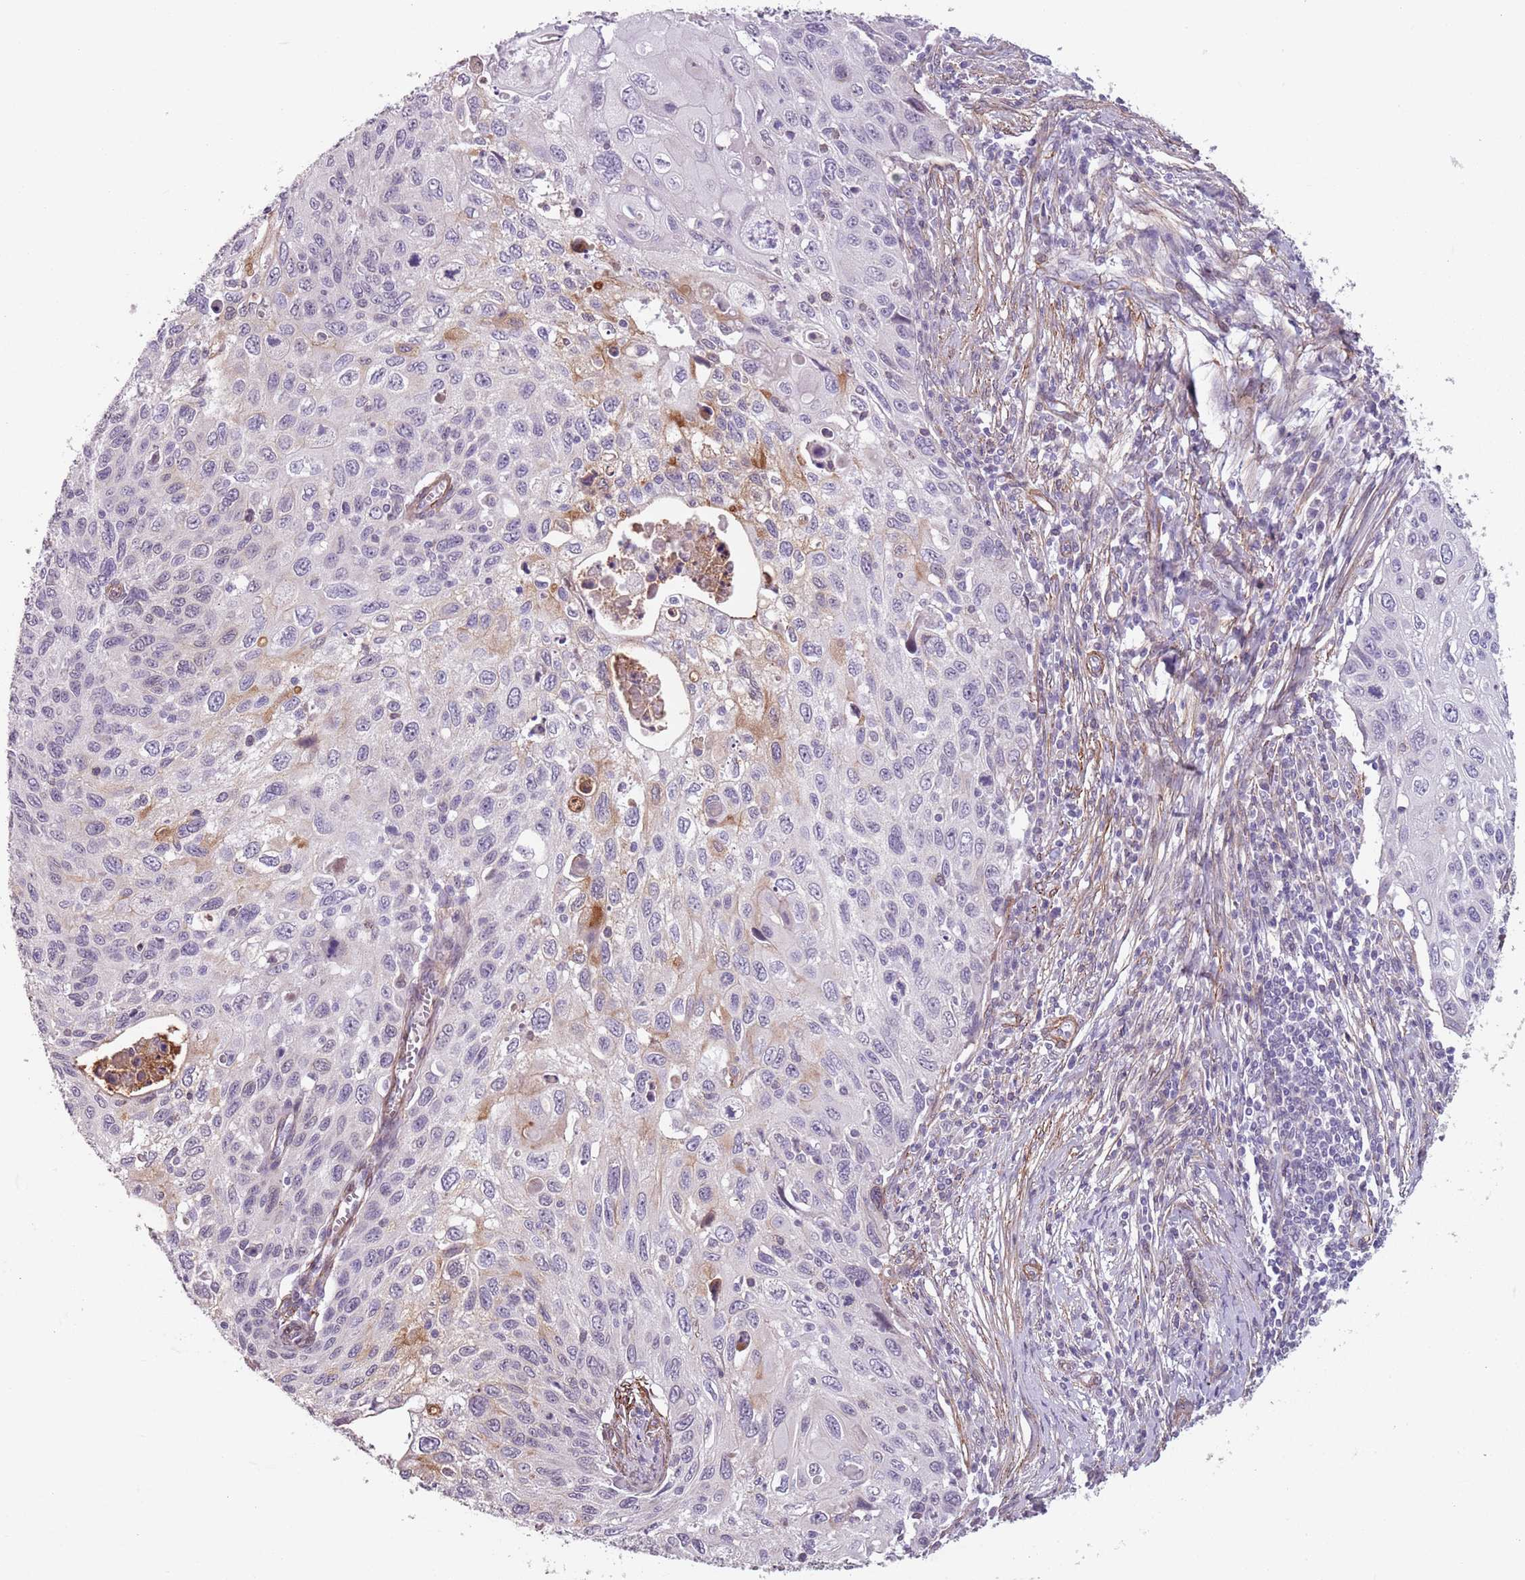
{"staining": {"intensity": "negative", "quantity": "none", "location": "none"}, "tissue": "cervical cancer", "cell_type": "Tumor cells", "image_type": "cancer", "snomed": [{"axis": "morphology", "description": "Squamous cell carcinoma, NOS"}, {"axis": "topography", "description": "Cervix"}], "caption": "Immunohistochemical staining of squamous cell carcinoma (cervical) displays no significant staining in tumor cells. (Brightfield microscopy of DAB immunohistochemistry at high magnification).", "gene": "TMC4", "patient": {"sex": "female", "age": 70}}